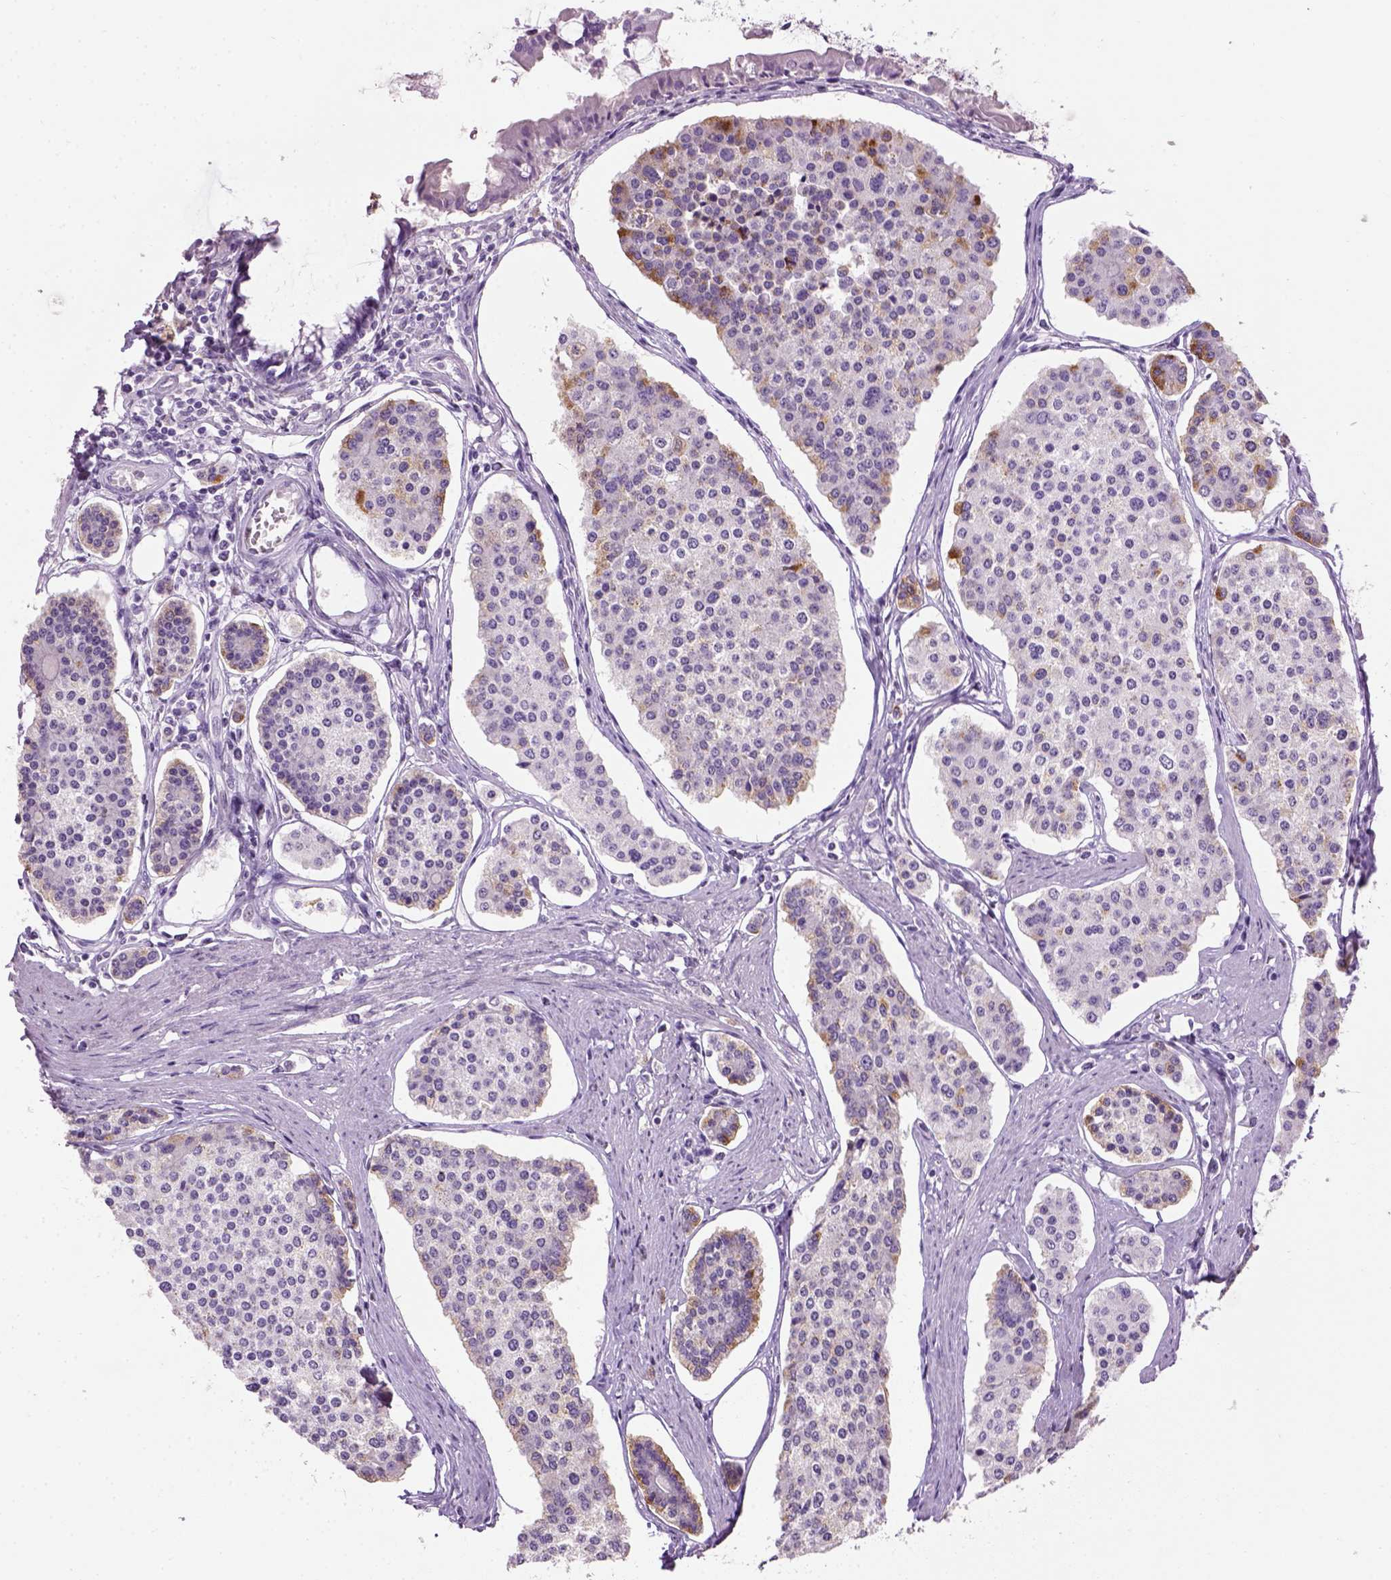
{"staining": {"intensity": "weak", "quantity": "<25%", "location": "cytoplasmic/membranous"}, "tissue": "carcinoid", "cell_type": "Tumor cells", "image_type": "cancer", "snomed": [{"axis": "morphology", "description": "Carcinoid, malignant, NOS"}, {"axis": "topography", "description": "Small intestine"}], "caption": "A high-resolution histopathology image shows immunohistochemistry (IHC) staining of carcinoid (malignant), which displays no significant staining in tumor cells. (IHC, brightfield microscopy, high magnification).", "gene": "GABRB2", "patient": {"sex": "female", "age": 65}}